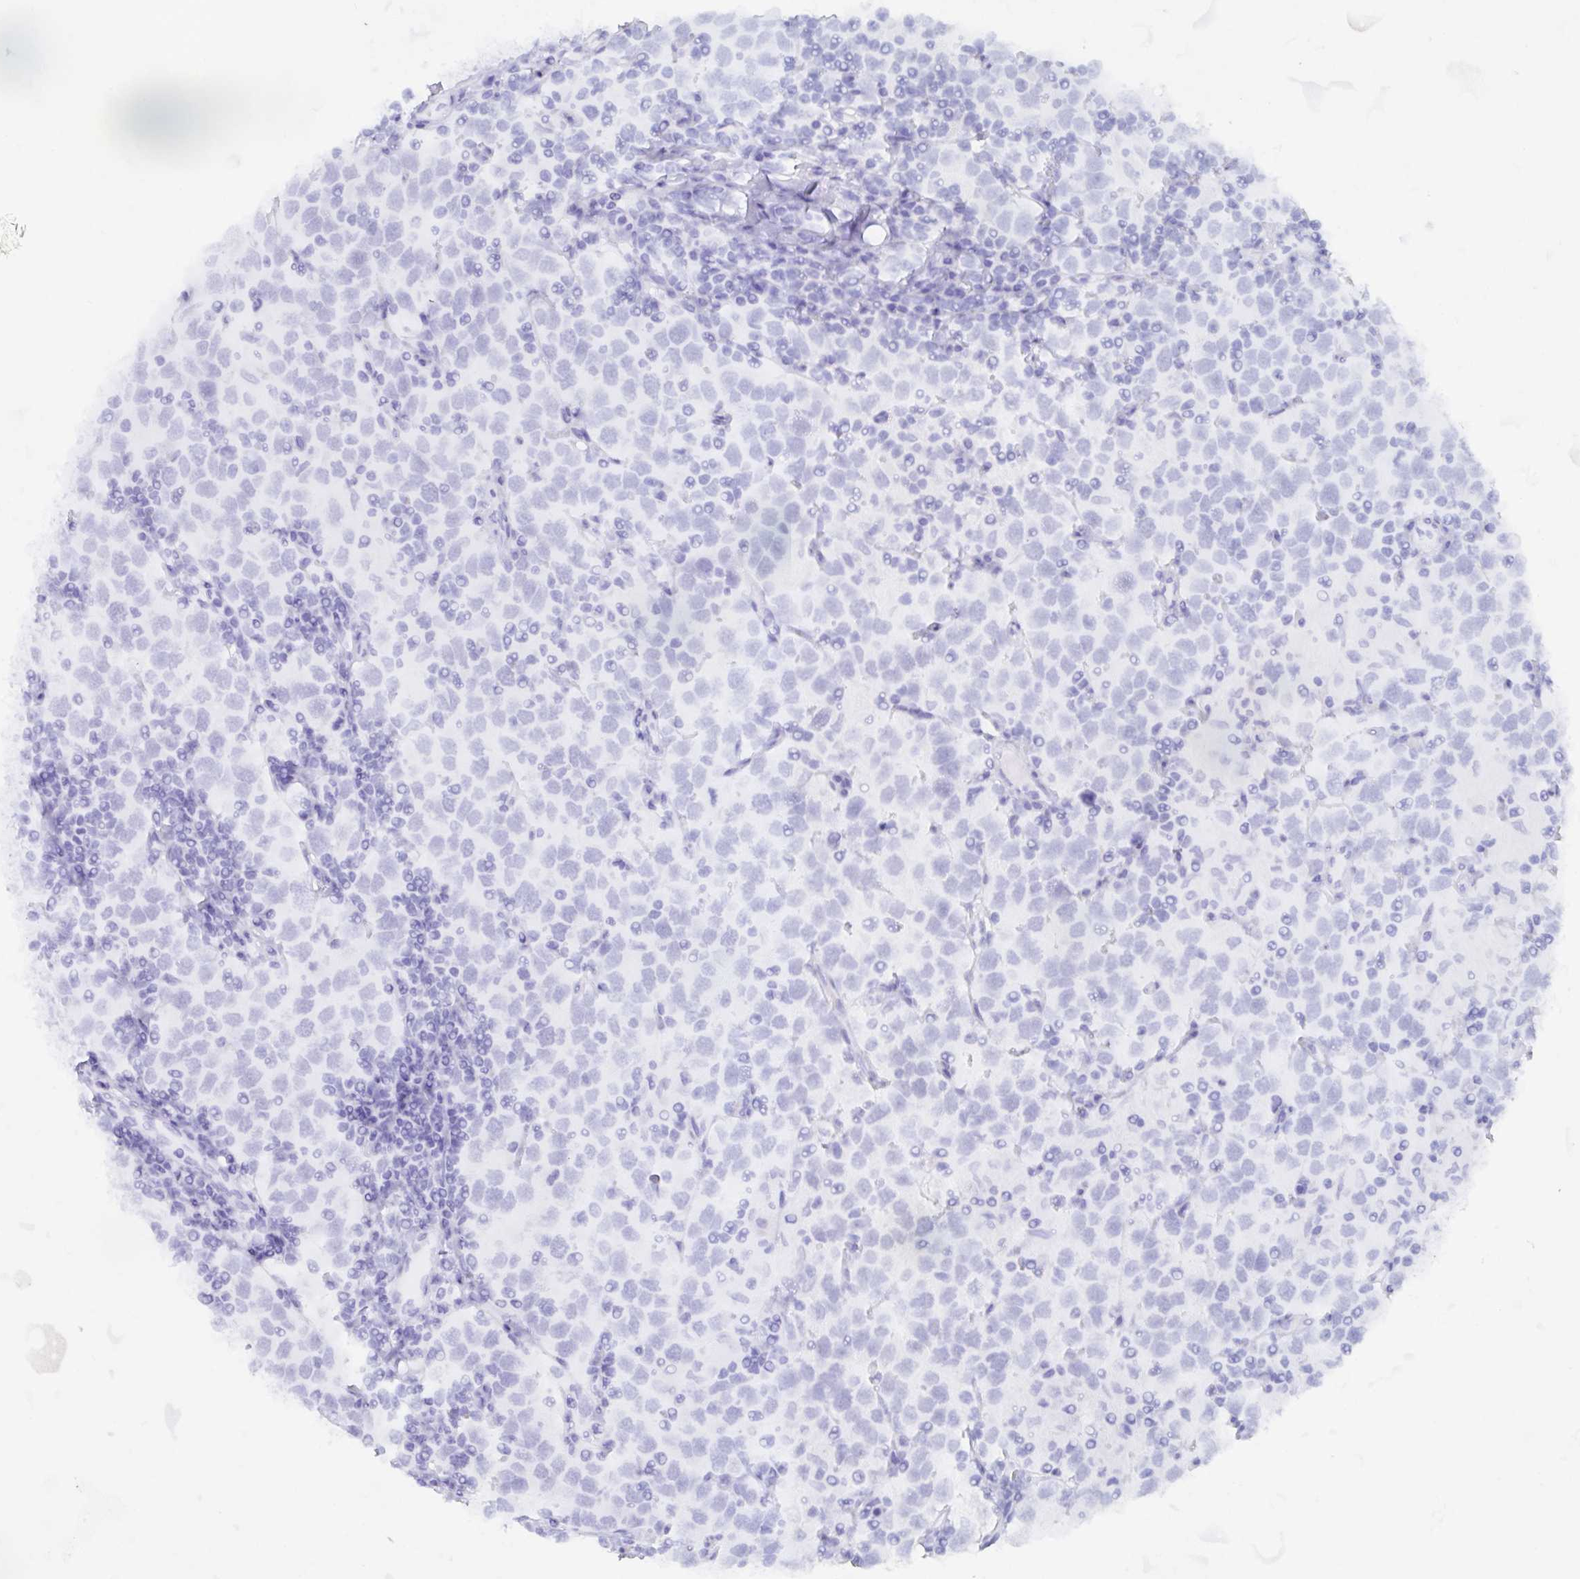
{"staining": {"intensity": "negative", "quantity": "none", "location": "none"}, "tissue": "testis cancer", "cell_type": "Tumor cells", "image_type": "cancer", "snomed": [{"axis": "morphology", "description": "Seminoma, NOS"}, {"axis": "topography", "description": "Testis"}], "caption": "Human testis cancer stained for a protein using IHC reveals no staining in tumor cells.", "gene": "AGFG2", "patient": {"sex": "male", "age": 41}}